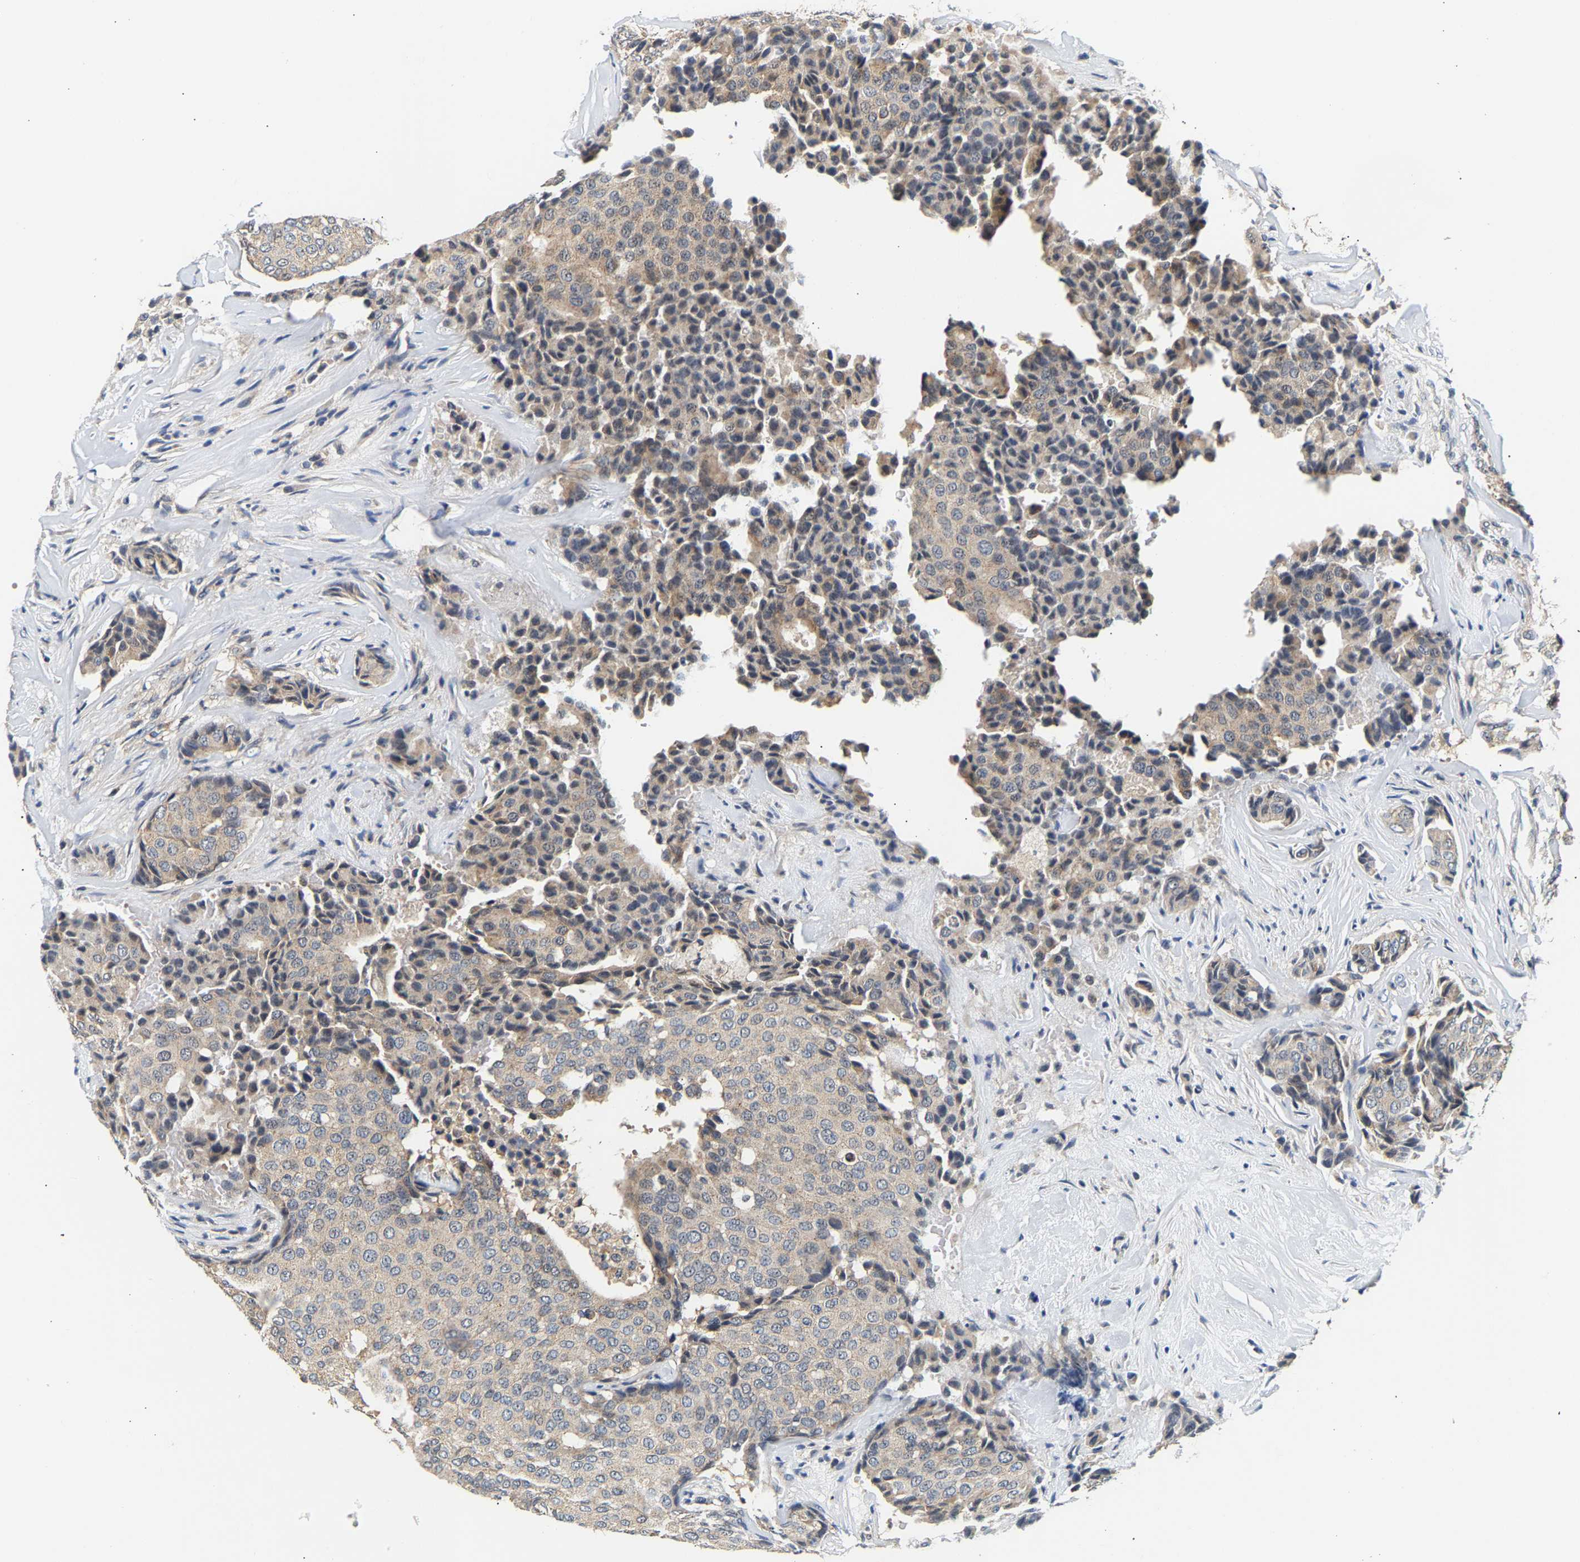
{"staining": {"intensity": "weak", "quantity": ">75%", "location": "cytoplasmic/membranous"}, "tissue": "breast cancer", "cell_type": "Tumor cells", "image_type": "cancer", "snomed": [{"axis": "morphology", "description": "Duct carcinoma"}, {"axis": "topography", "description": "Breast"}], "caption": "A histopathology image of breast cancer stained for a protein reveals weak cytoplasmic/membranous brown staining in tumor cells.", "gene": "PPID", "patient": {"sex": "female", "age": 75}}